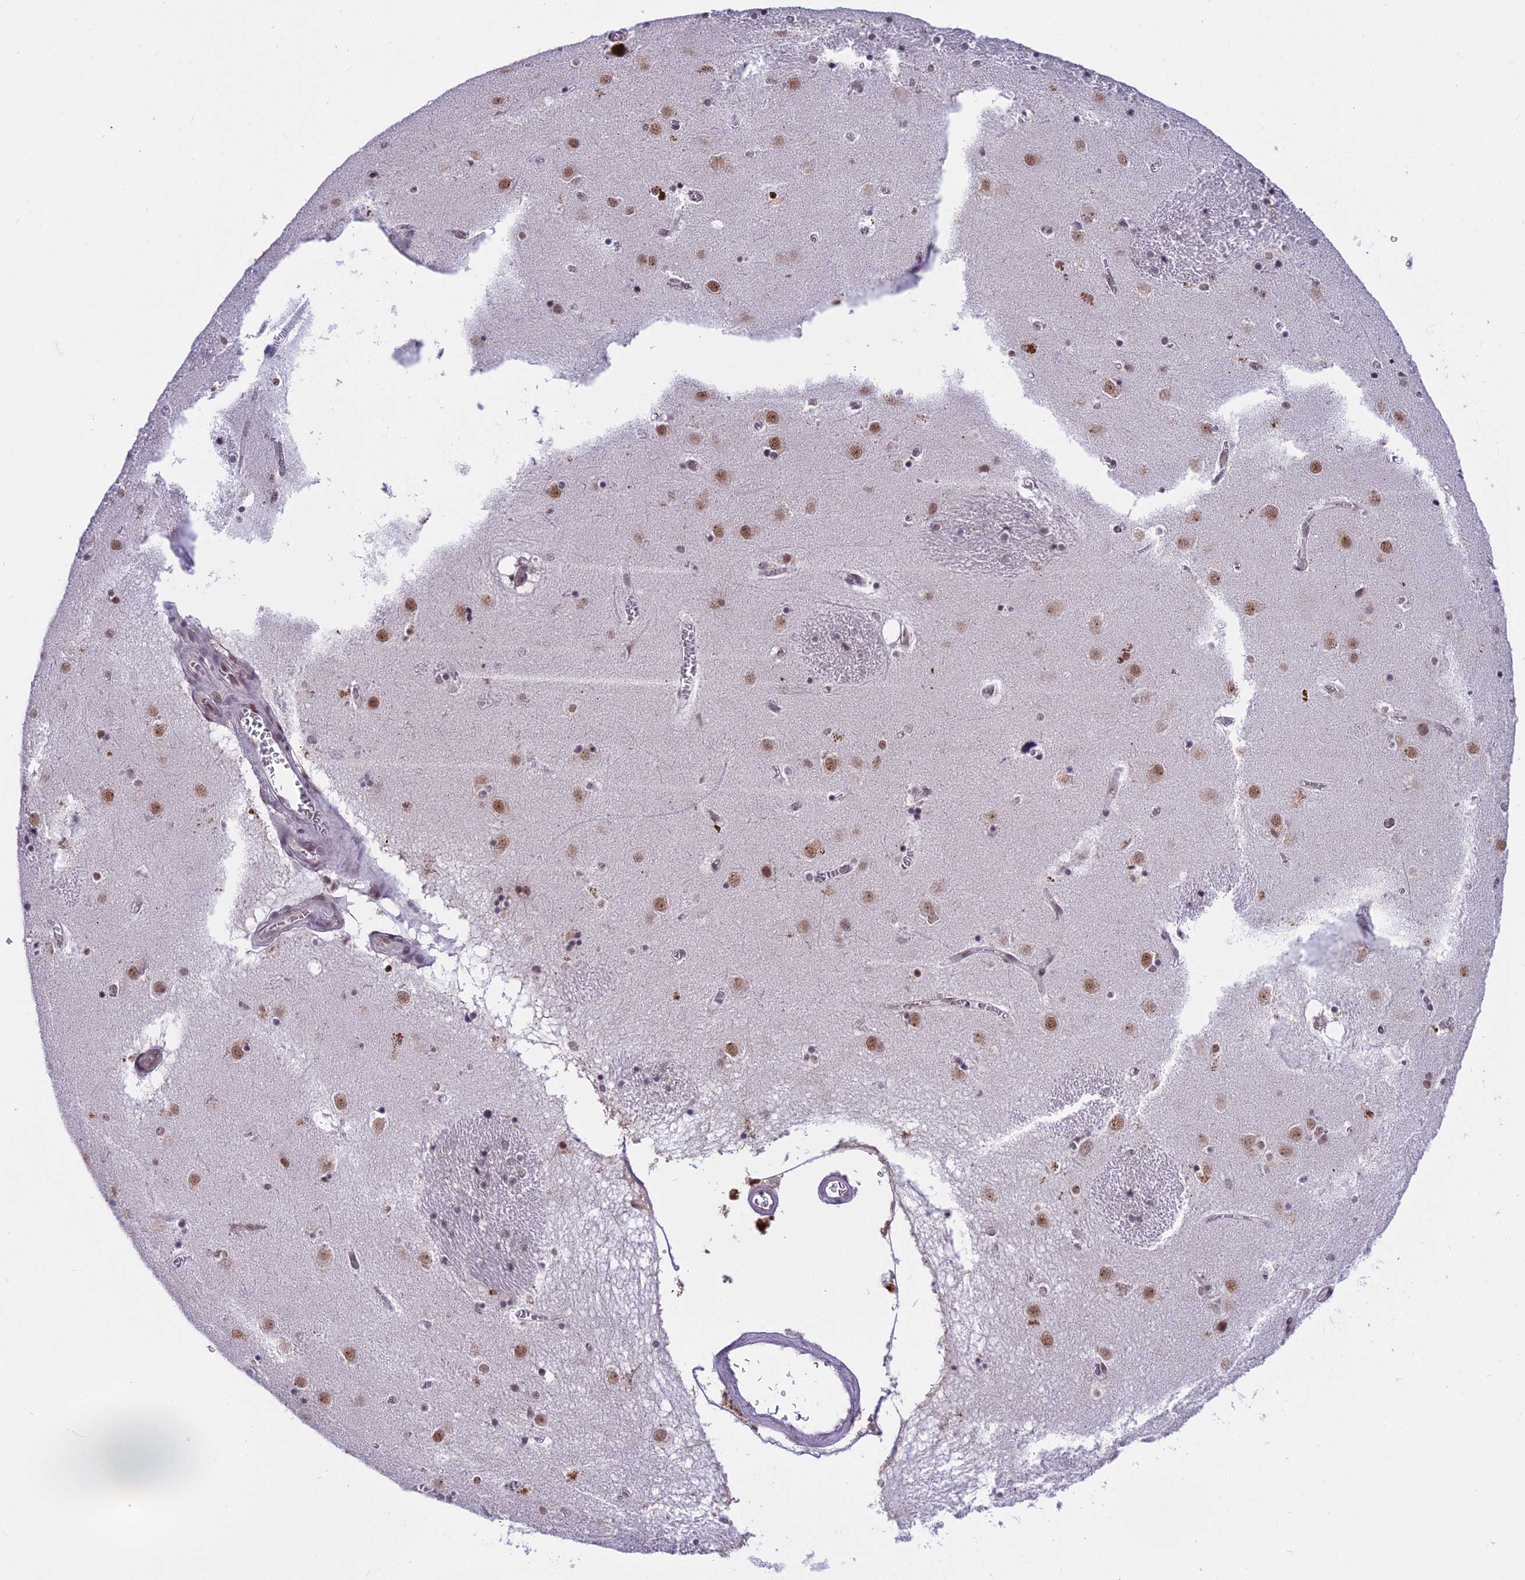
{"staining": {"intensity": "negative", "quantity": "none", "location": "none"}, "tissue": "caudate", "cell_type": "Glial cells", "image_type": "normal", "snomed": [{"axis": "morphology", "description": "Normal tissue, NOS"}, {"axis": "topography", "description": "Lateral ventricle wall"}], "caption": "Immunohistochemistry histopathology image of unremarkable human caudate stained for a protein (brown), which shows no positivity in glial cells. The staining was performed using DAB (3,3'-diaminobenzidine) to visualize the protein expression in brown, while the nuclei were stained in blue with hematoxylin (Magnification: 20x).", "gene": "TADA3", "patient": {"sex": "male", "age": 70}}